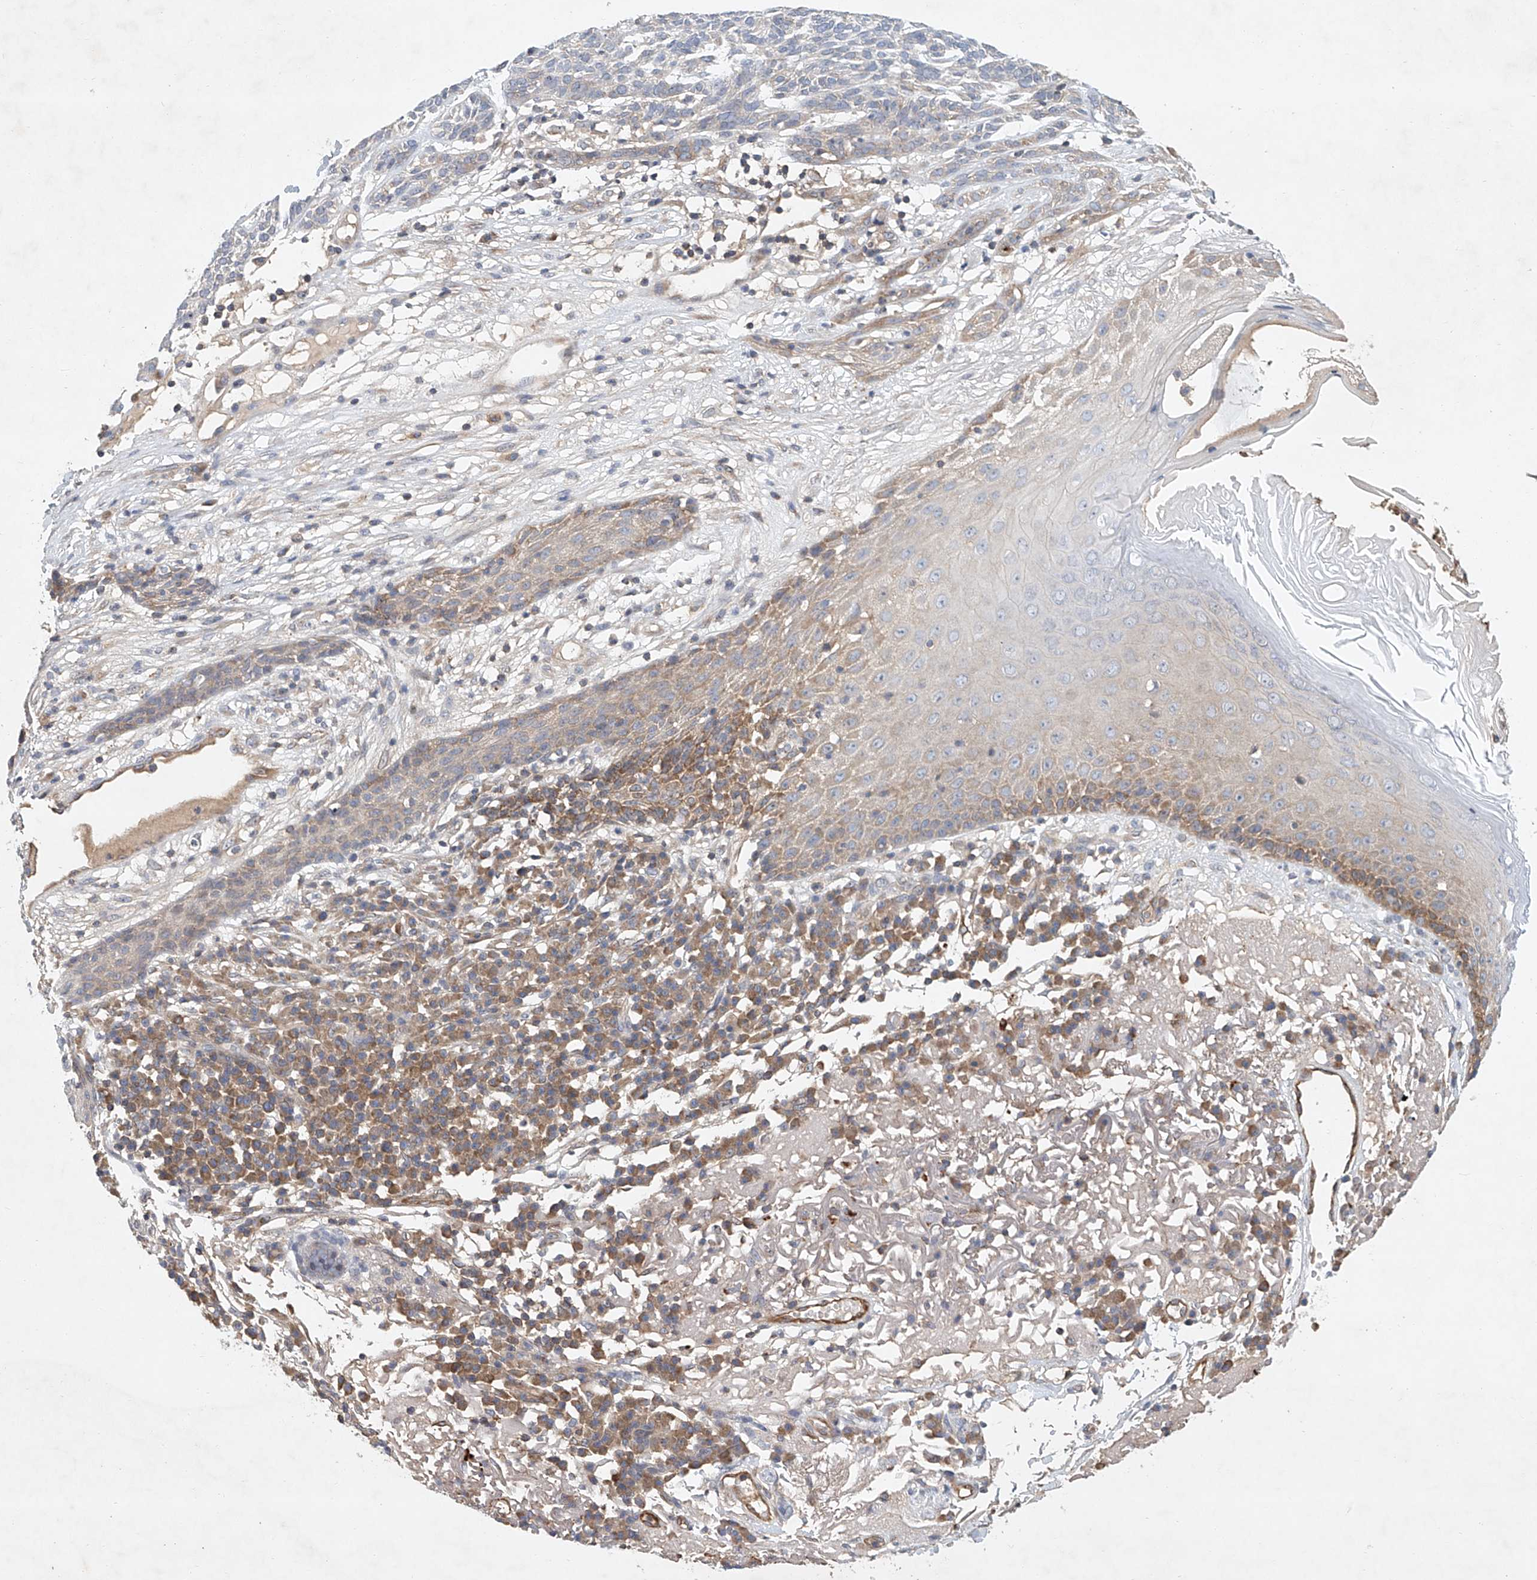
{"staining": {"intensity": "moderate", "quantity": "<25%", "location": "cytoplasmic/membranous"}, "tissue": "skin cancer", "cell_type": "Tumor cells", "image_type": "cancer", "snomed": [{"axis": "morphology", "description": "Squamous cell carcinoma, NOS"}, {"axis": "topography", "description": "Skin"}], "caption": "A photomicrograph of squamous cell carcinoma (skin) stained for a protein displays moderate cytoplasmic/membranous brown staining in tumor cells.", "gene": "CARMIL1", "patient": {"sex": "female", "age": 90}}